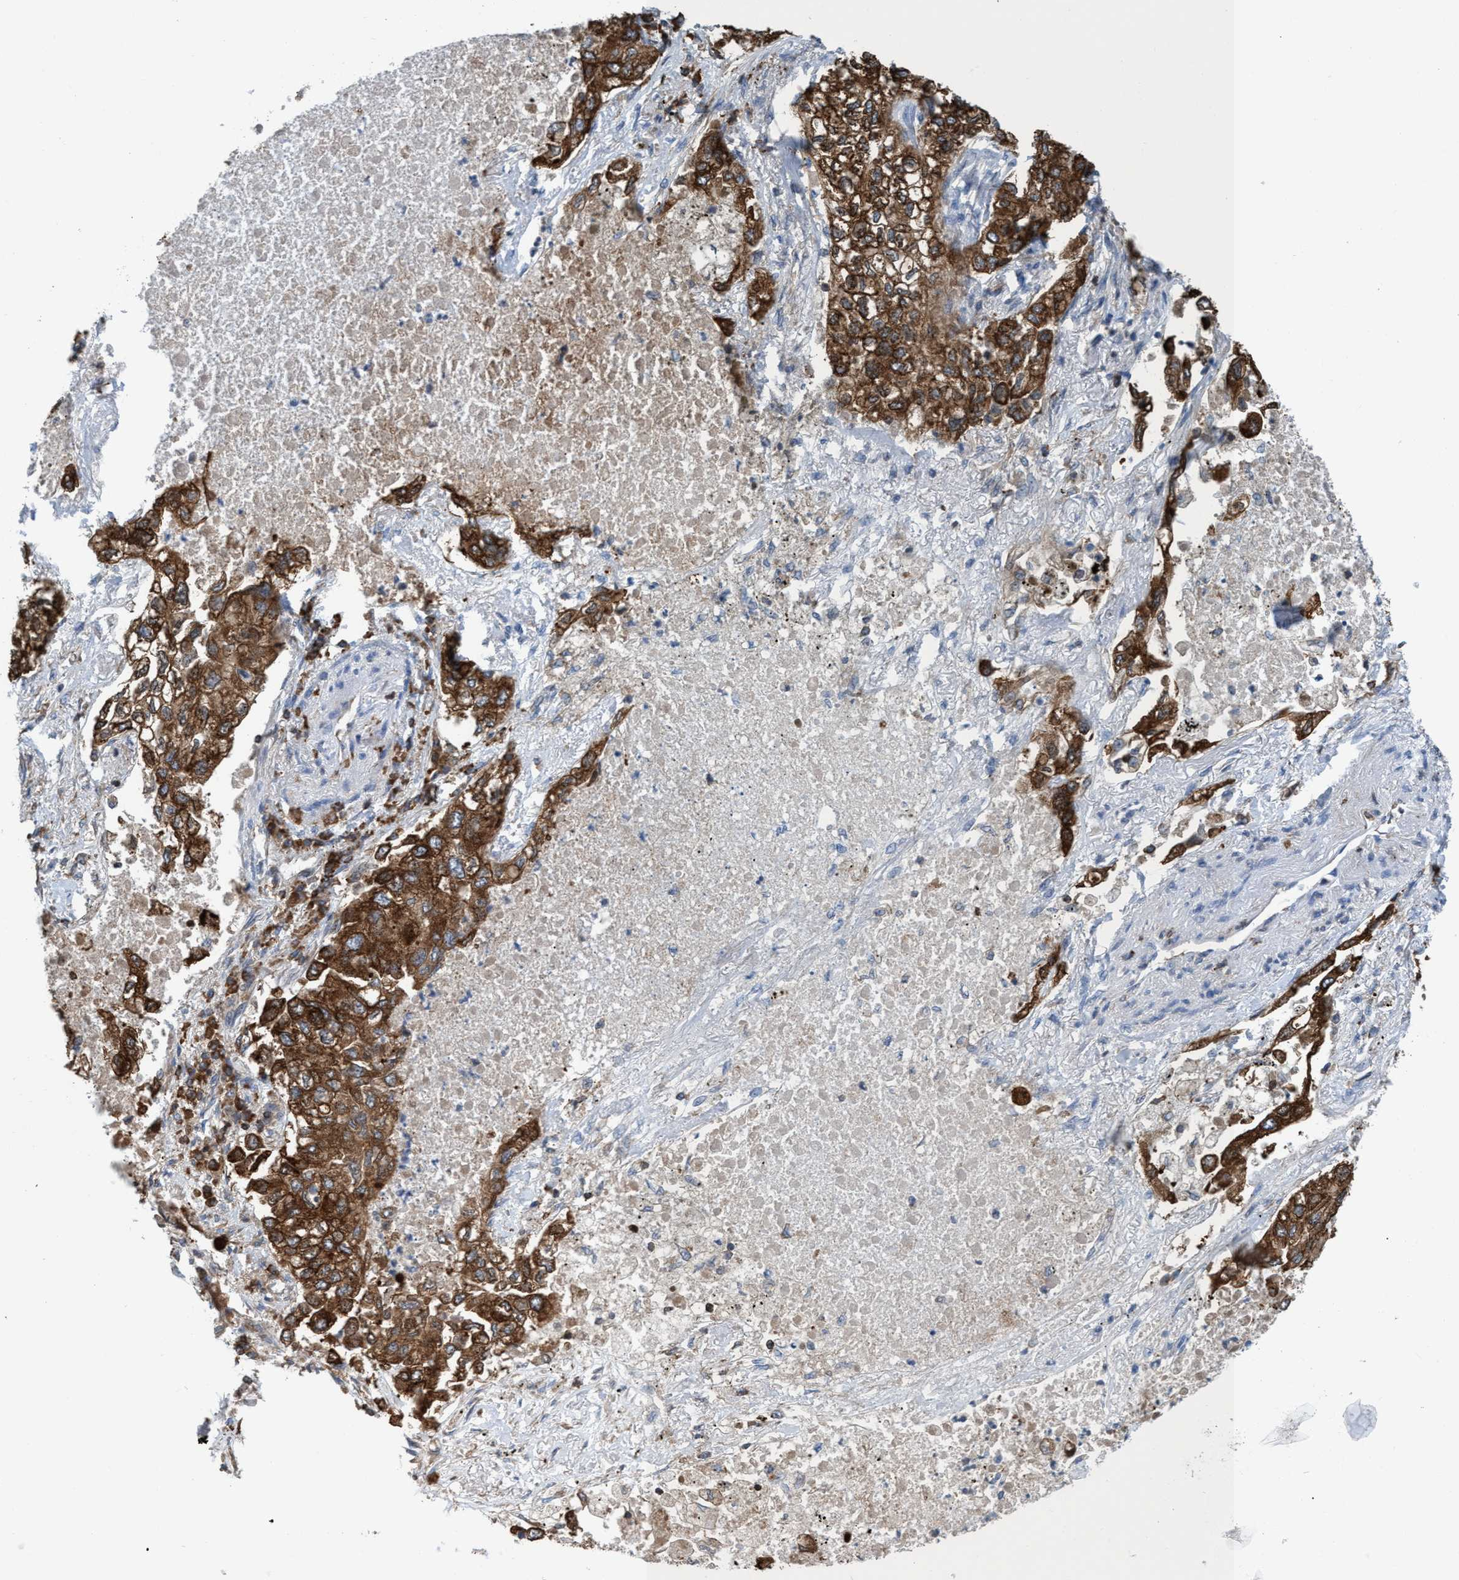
{"staining": {"intensity": "strong", "quantity": ">75%", "location": "cytoplasmic/membranous"}, "tissue": "lung cancer", "cell_type": "Tumor cells", "image_type": "cancer", "snomed": [{"axis": "morphology", "description": "Inflammation, NOS"}, {"axis": "morphology", "description": "Adenocarcinoma, NOS"}, {"axis": "topography", "description": "Lung"}], "caption": "Immunohistochemistry (IHC) of lung adenocarcinoma reveals high levels of strong cytoplasmic/membranous expression in about >75% of tumor cells.", "gene": "EZR", "patient": {"sex": "male", "age": 63}}